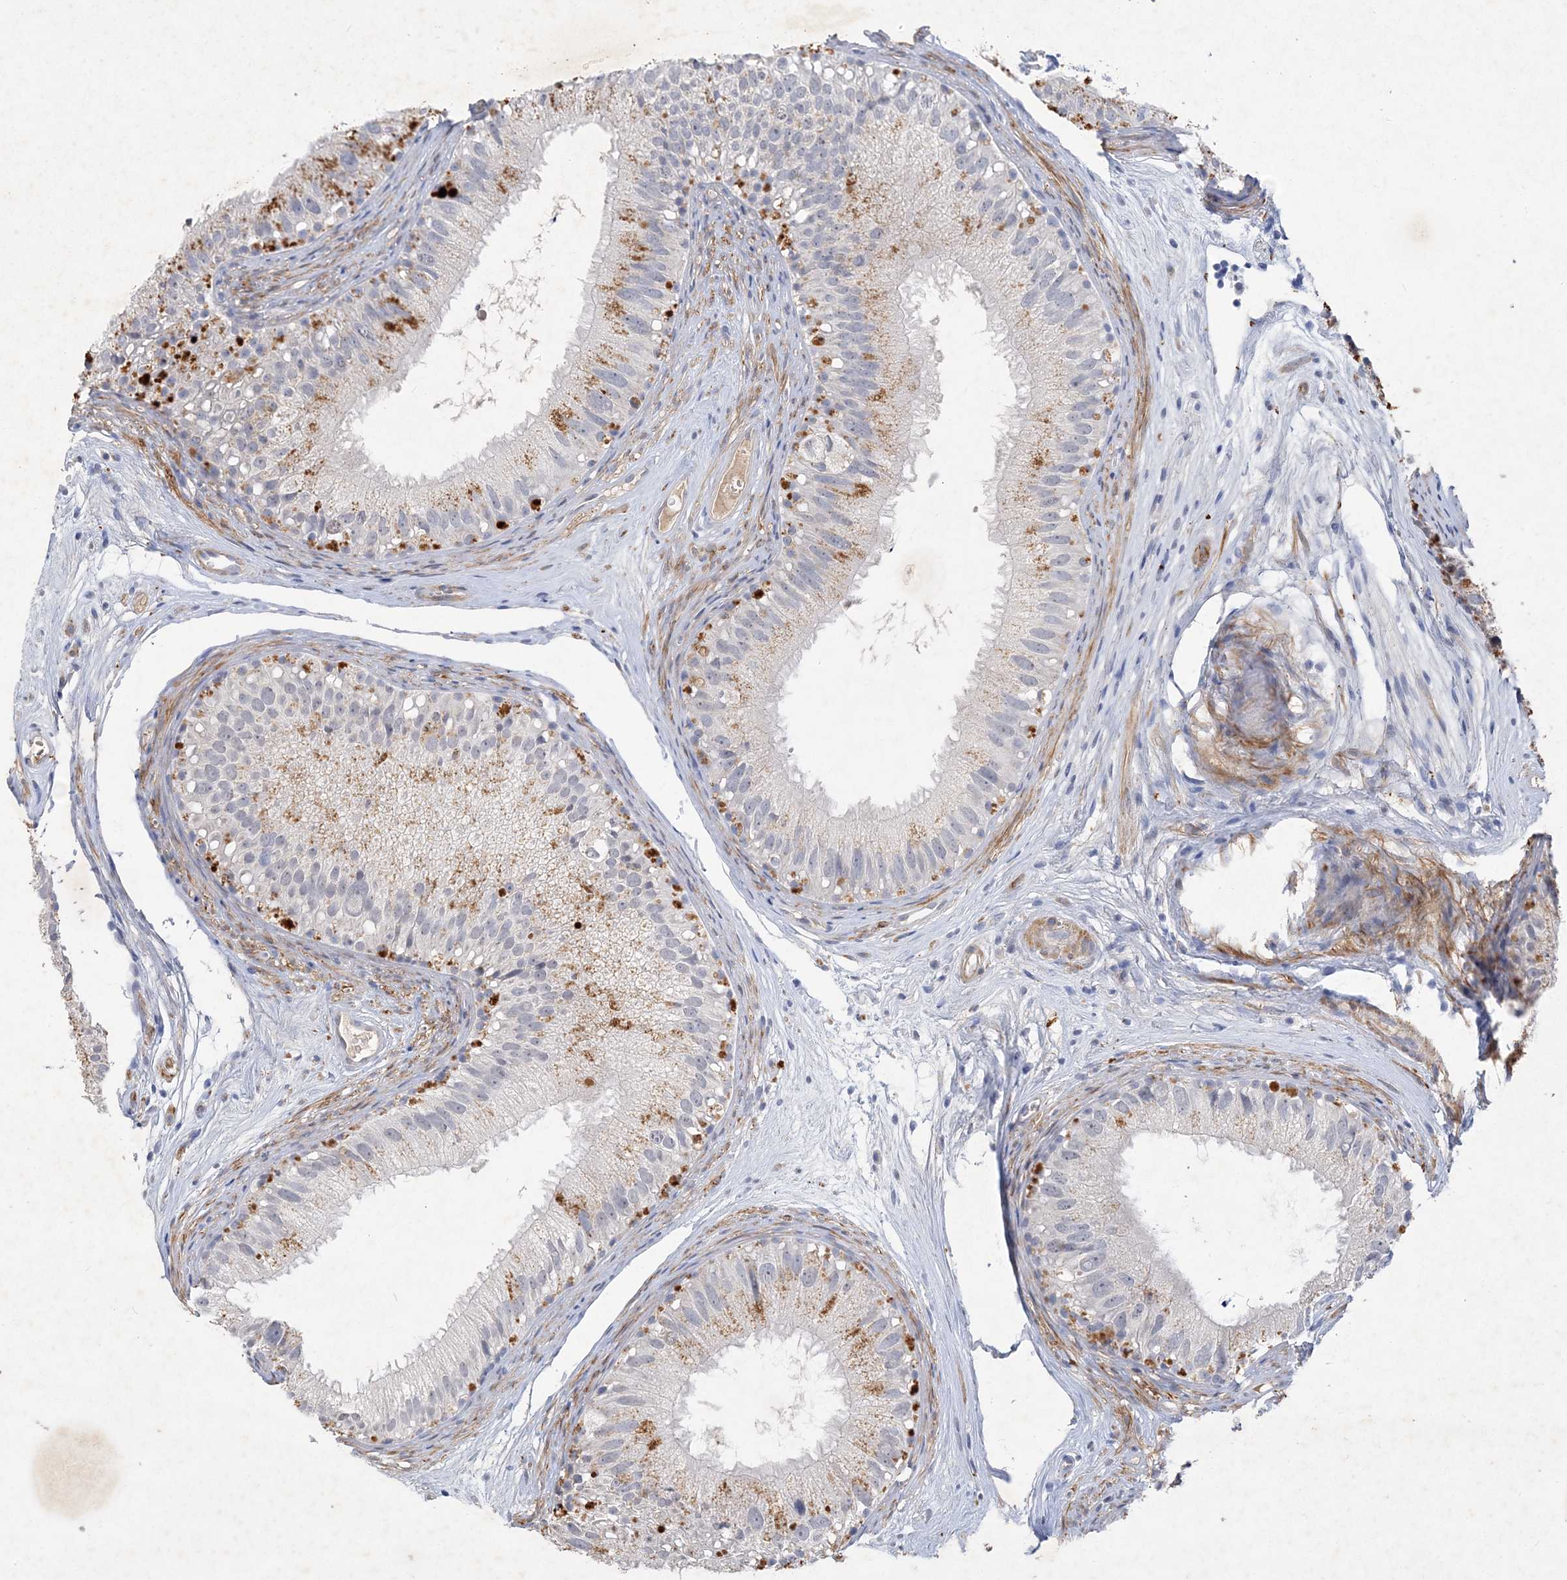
{"staining": {"intensity": "moderate", "quantity": "<25%", "location": "cytoplasmic/membranous"}, "tissue": "epididymis", "cell_type": "Glandular cells", "image_type": "normal", "snomed": [{"axis": "morphology", "description": "Normal tissue, NOS"}, {"axis": "topography", "description": "Epididymis"}], "caption": "An image of epididymis stained for a protein demonstrates moderate cytoplasmic/membranous brown staining in glandular cells. (DAB = brown stain, brightfield microscopy at high magnification).", "gene": "C11orf58", "patient": {"sex": "male", "age": 77}}